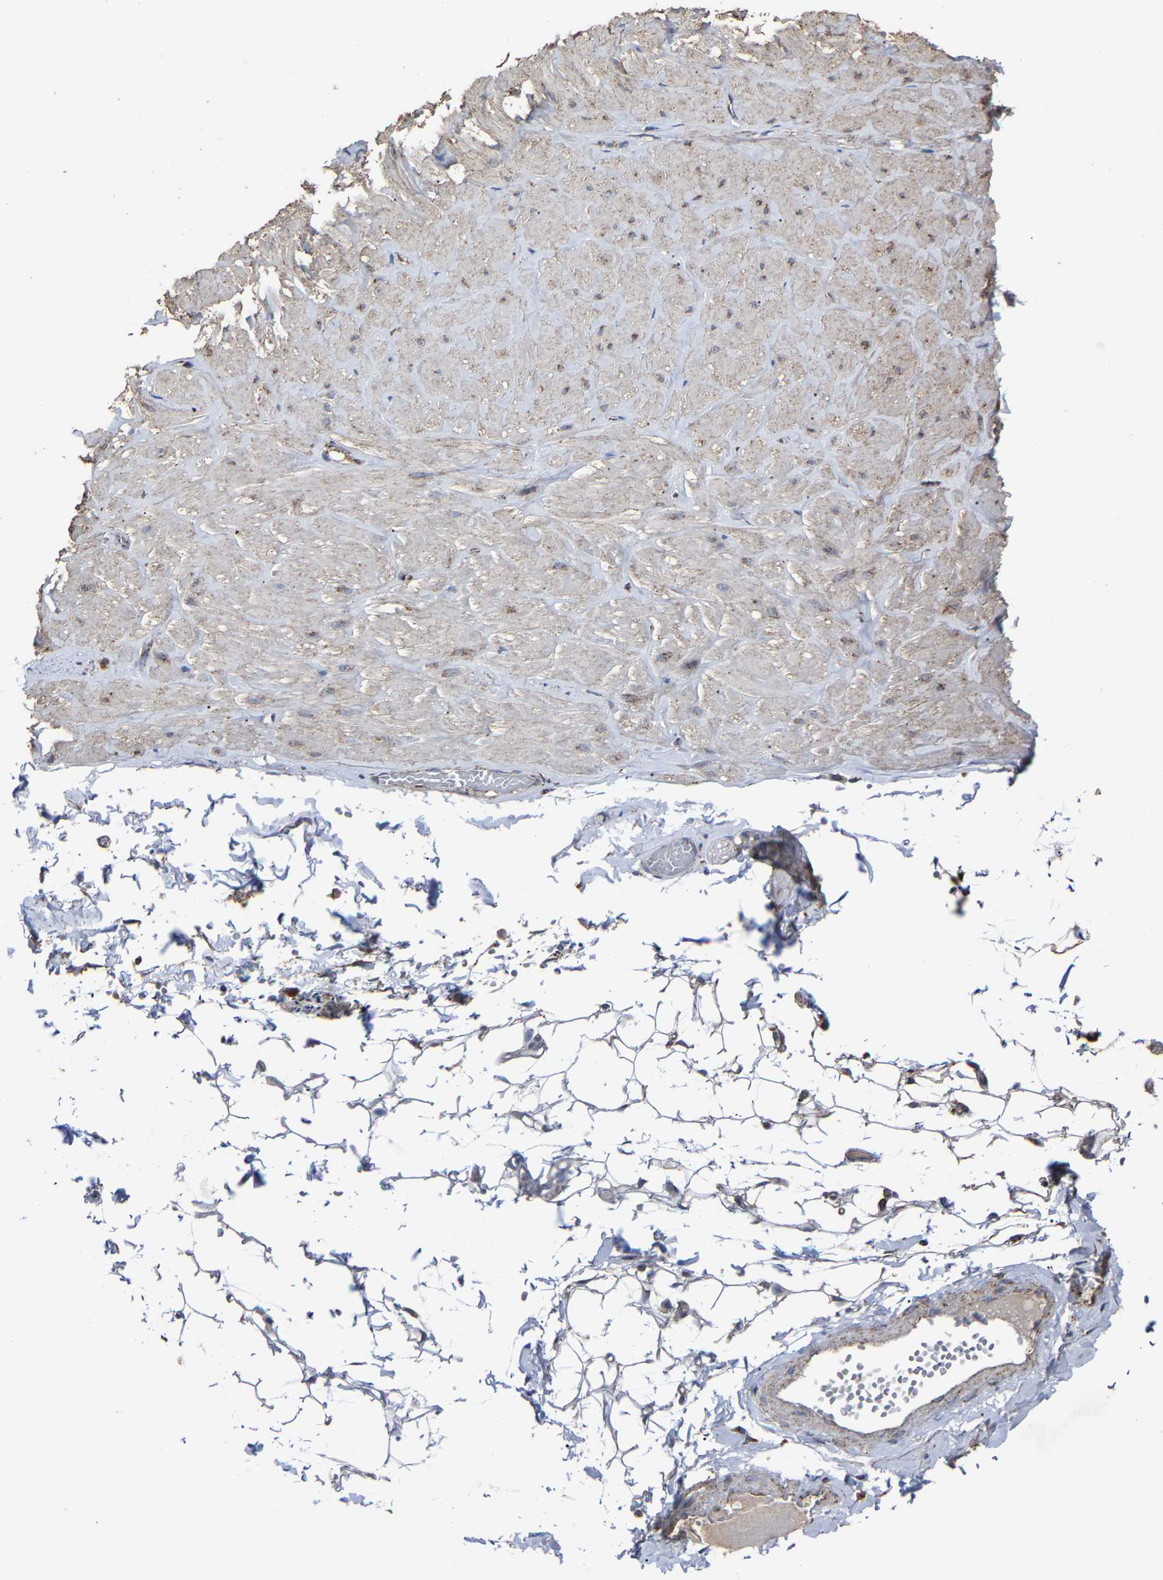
{"staining": {"intensity": "moderate", "quantity": "25%-75%", "location": "cytoplasmic/membranous"}, "tissue": "adipose tissue", "cell_type": "Adipocytes", "image_type": "normal", "snomed": [{"axis": "morphology", "description": "Normal tissue, NOS"}, {"axis": "topography", "description": "Adipose tissue"}, {"axis": "topography", "description": "Vascular tissue"}, {"axis": "topography", "description": "Peripheral nerve tissue"}], "caption": "Human adipose tissue stained with a brown dye demonstrates moderate cytoplasmic/membranous positive positivity in about 25%-75% of adipocytes.", "gene": "NDUFV3", "patient": {"sex": "male", "age": 25}}